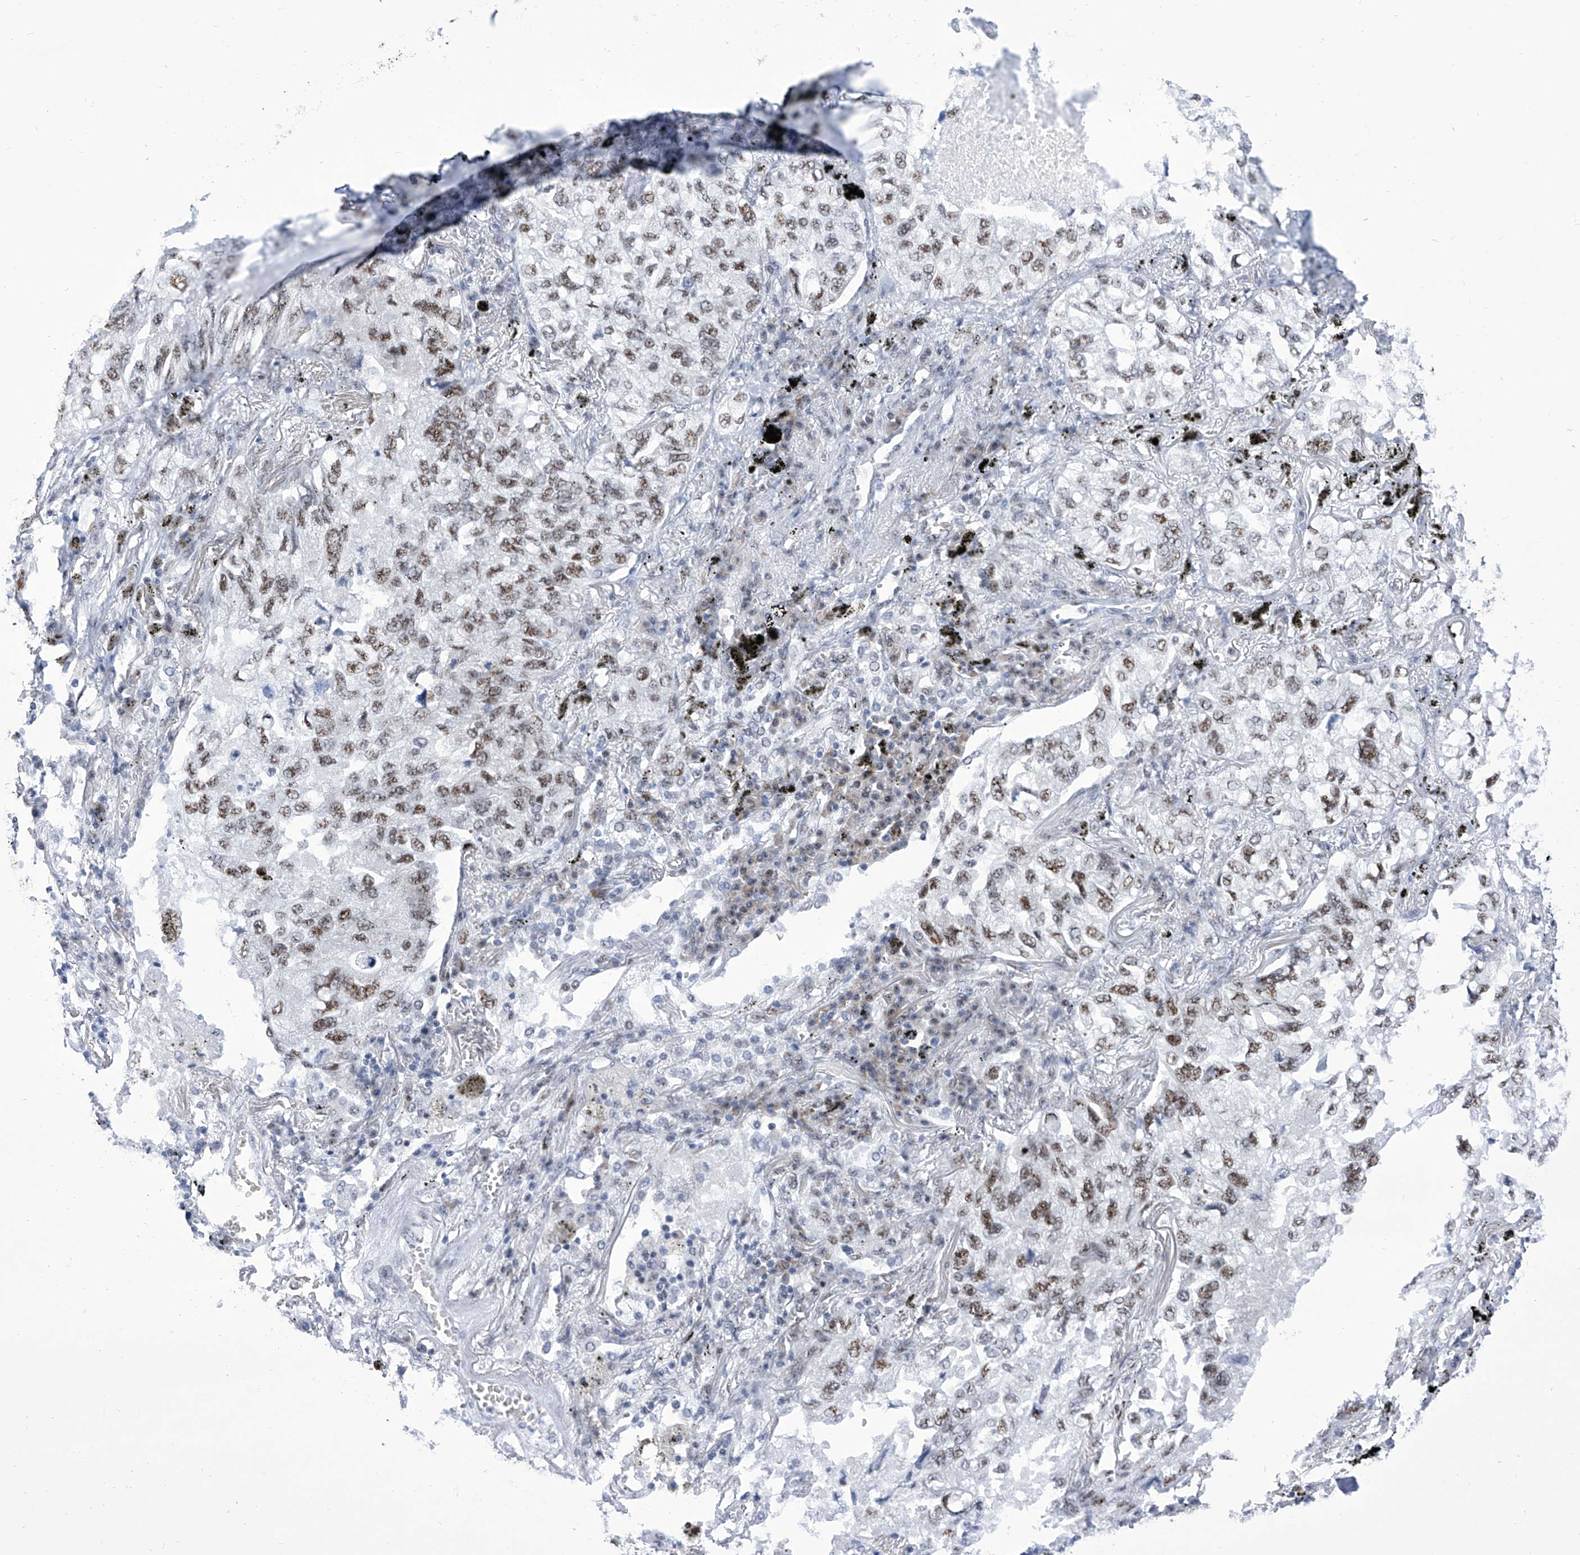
{"staining": {"intensity": "moderate", "quantity": ">75%", "location": "nuclear"}, "tissue": "lung cancer", "cell_type": "Tumor cells", "image_type": "cancer", "snomed": [{"axis": "morphology", "description": "Adenocarcinoma, NOS"}, {"axis": "topography", "description": "Lung"}], "caption": "The immunohistochemical stain shows moderate nuclear positivity in tumor cells of lung adenocarcinoma tissue.", "gene": "SART1", "patient": {"sex": "male", "age": 65}}